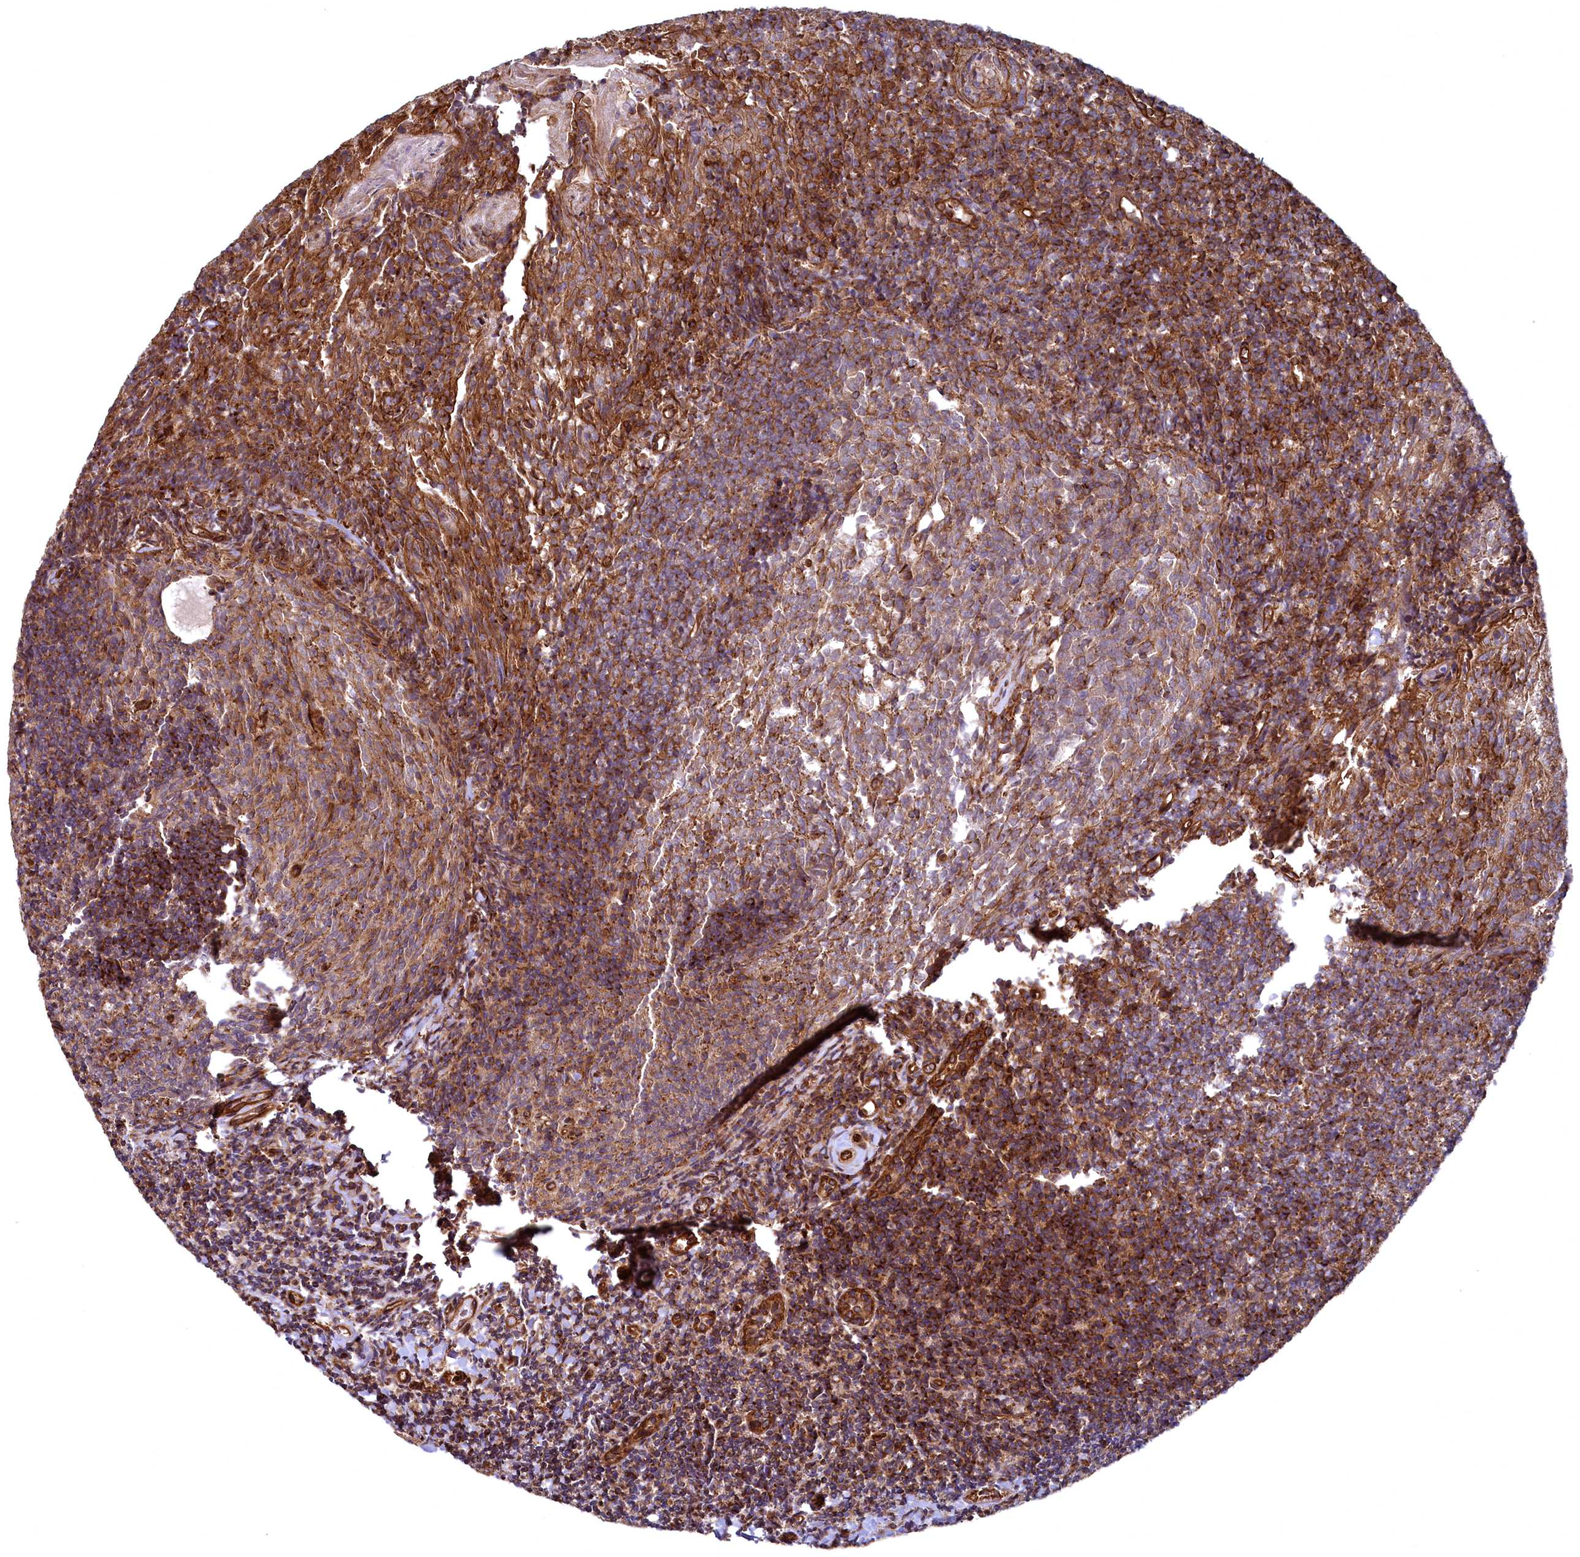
{"staining": {"intensity": "weak", "quantity": ">75%", "location": "cytoplasmic/membranous"}, "tissue": "tonsil", "cell_type": "Germinal center cells", "image_type": "normal", "snomed": [{"axis": "morphology", "description": "Normal tissue, NOS"}, {"axis": "topography", "description": "Tonsil"}], "caption": "Immunohistochemistry of unremarkable human tonsil displays low levels of weak cytoplasmic/membranous expression in approximately >75% of germinal center cells. The protein is stained brown, and the nuclei are stained in blue (DAB IHC with brightfield microscopy, high magnification).", "gene": "SVIP", "patient": {"sex": "female", "age": 10}}